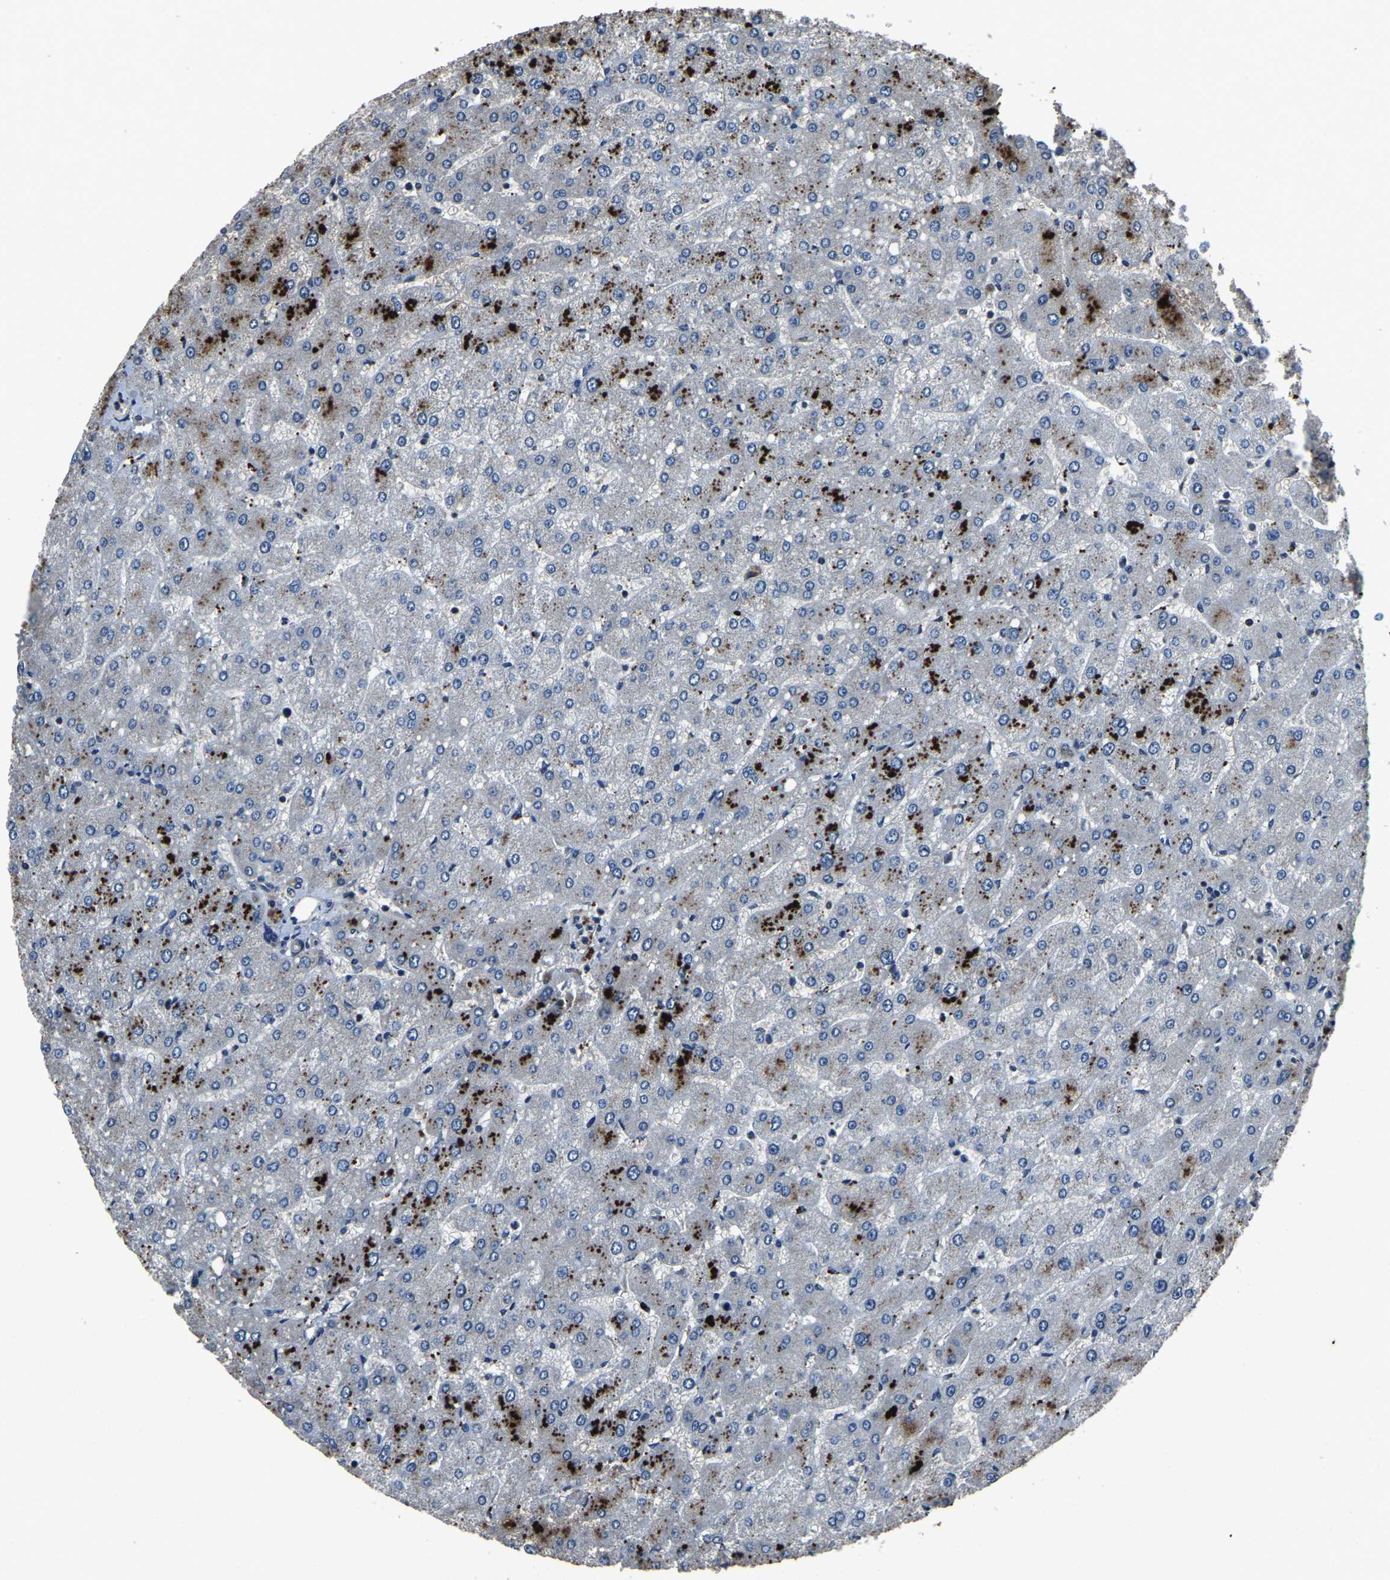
{"staining": {"intensity": "moderate", "quantity": "25%-75%", "location": "cytoplasmic/membranous"}, "tissue": "liver", "cell_type": "Cholangiocytes", "image_type": "normal", "snomed": [{"axis": "morphology", "description": "Normal tissue, NOS"}, {"axis": "topography", "description": "Liver"}], "caption": "Immunohistochemical staining of unremarkable liver shows 25%-75% levels of moderate cytoplasmic/membranous protein positivity in approximately 25%-75% of cholangiocytes.", "gene": "ANKIB1", "patient": {"sex": "male", "age": 55}}